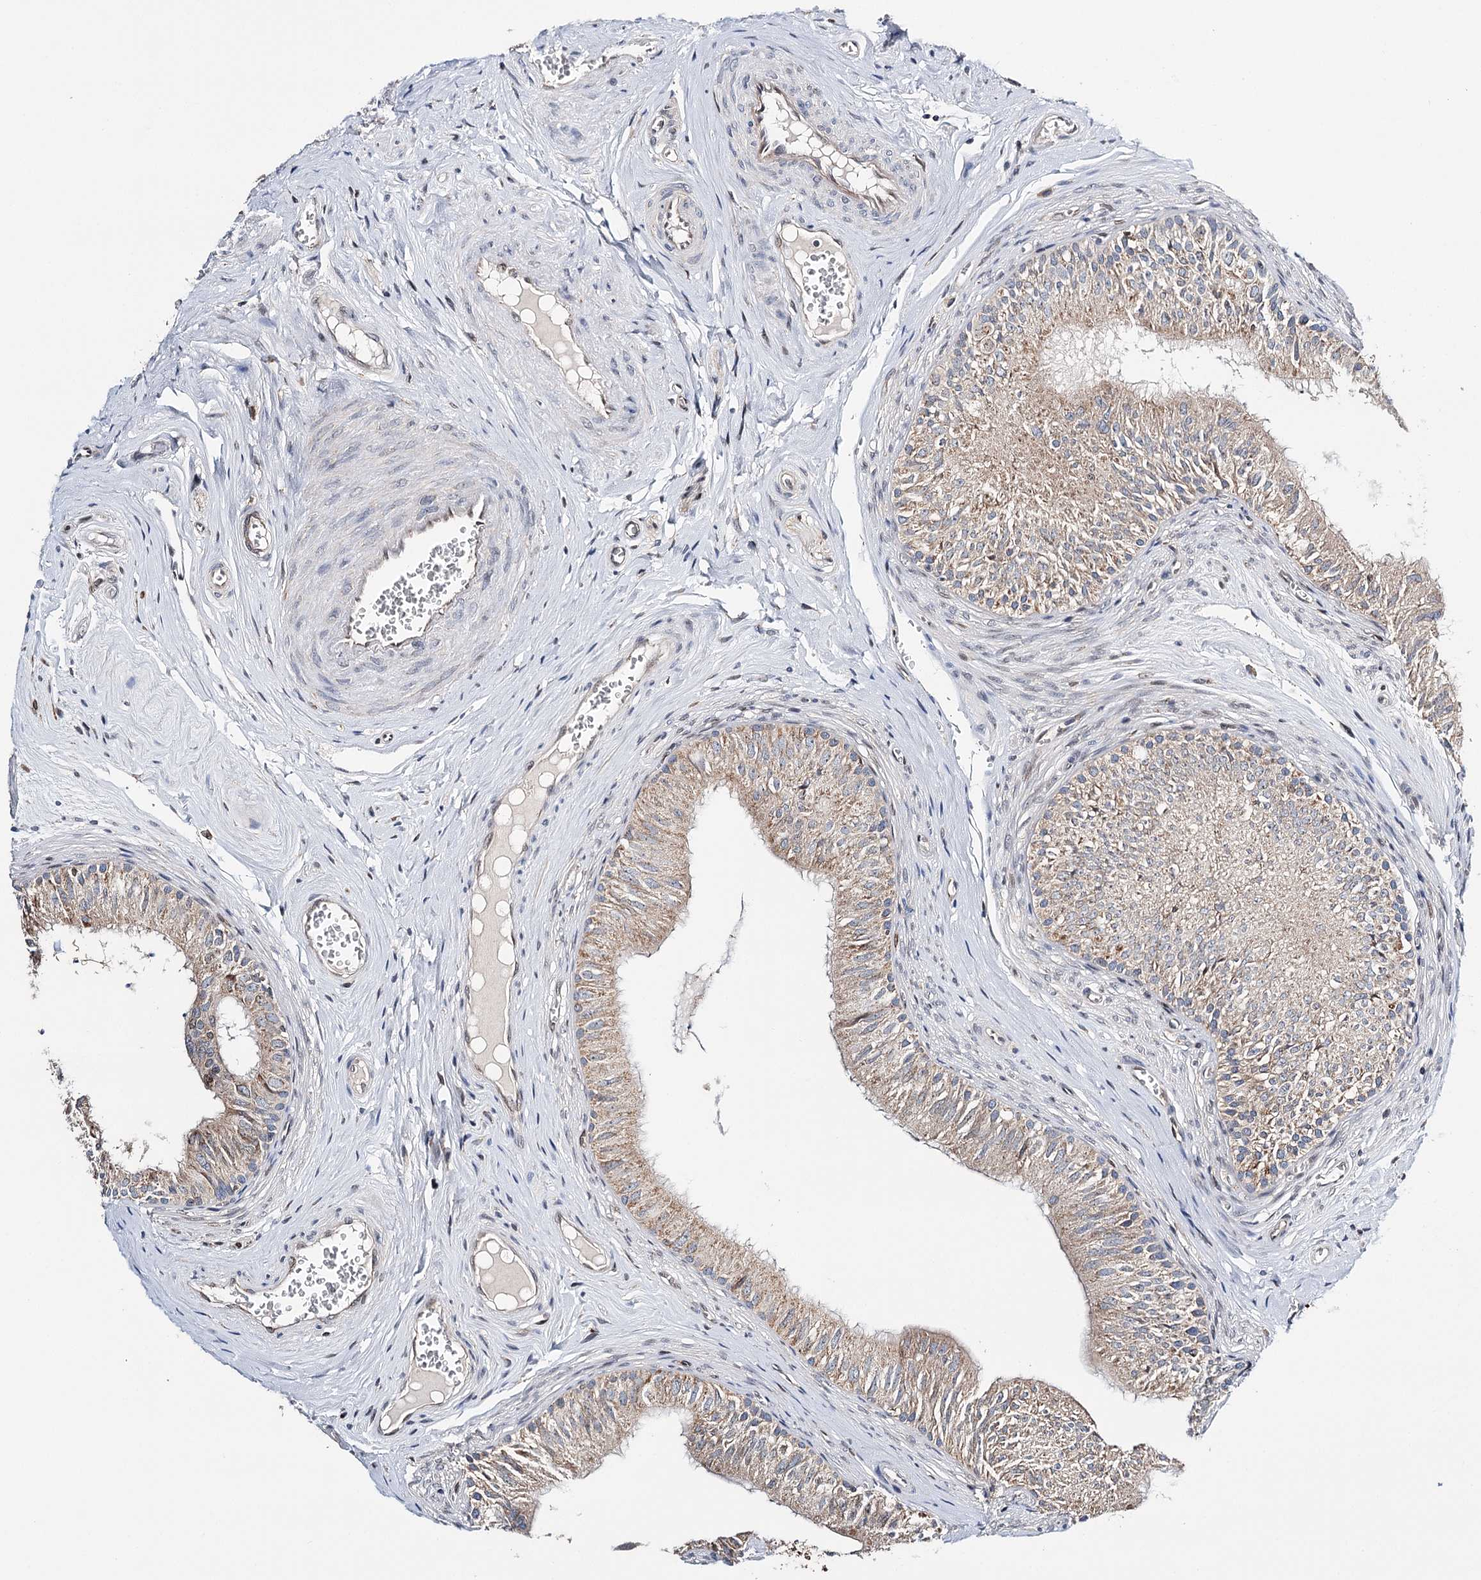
{"staining": {"intensity": "moderate", "quantity": "25%-75%", "location": "cytoplasmic/membranous"}, "tissue": "epididymis", "cell_type": "Glandular cells", "image_type": "normal", "snomed": [{"axis": "morphology", "description": "Normal tissue, NOS"}, {"axis": "topography", "description": "Epididymis"}], "caption": "High-power microscopy captured an IHC photomicrograph of benign epididymis, revealing moderate cytoplasmic/membranous expression in about 25%-75% of glandular cells.", "gene": "CFAP46", "patient": {"sex": "male", "age": 46}}